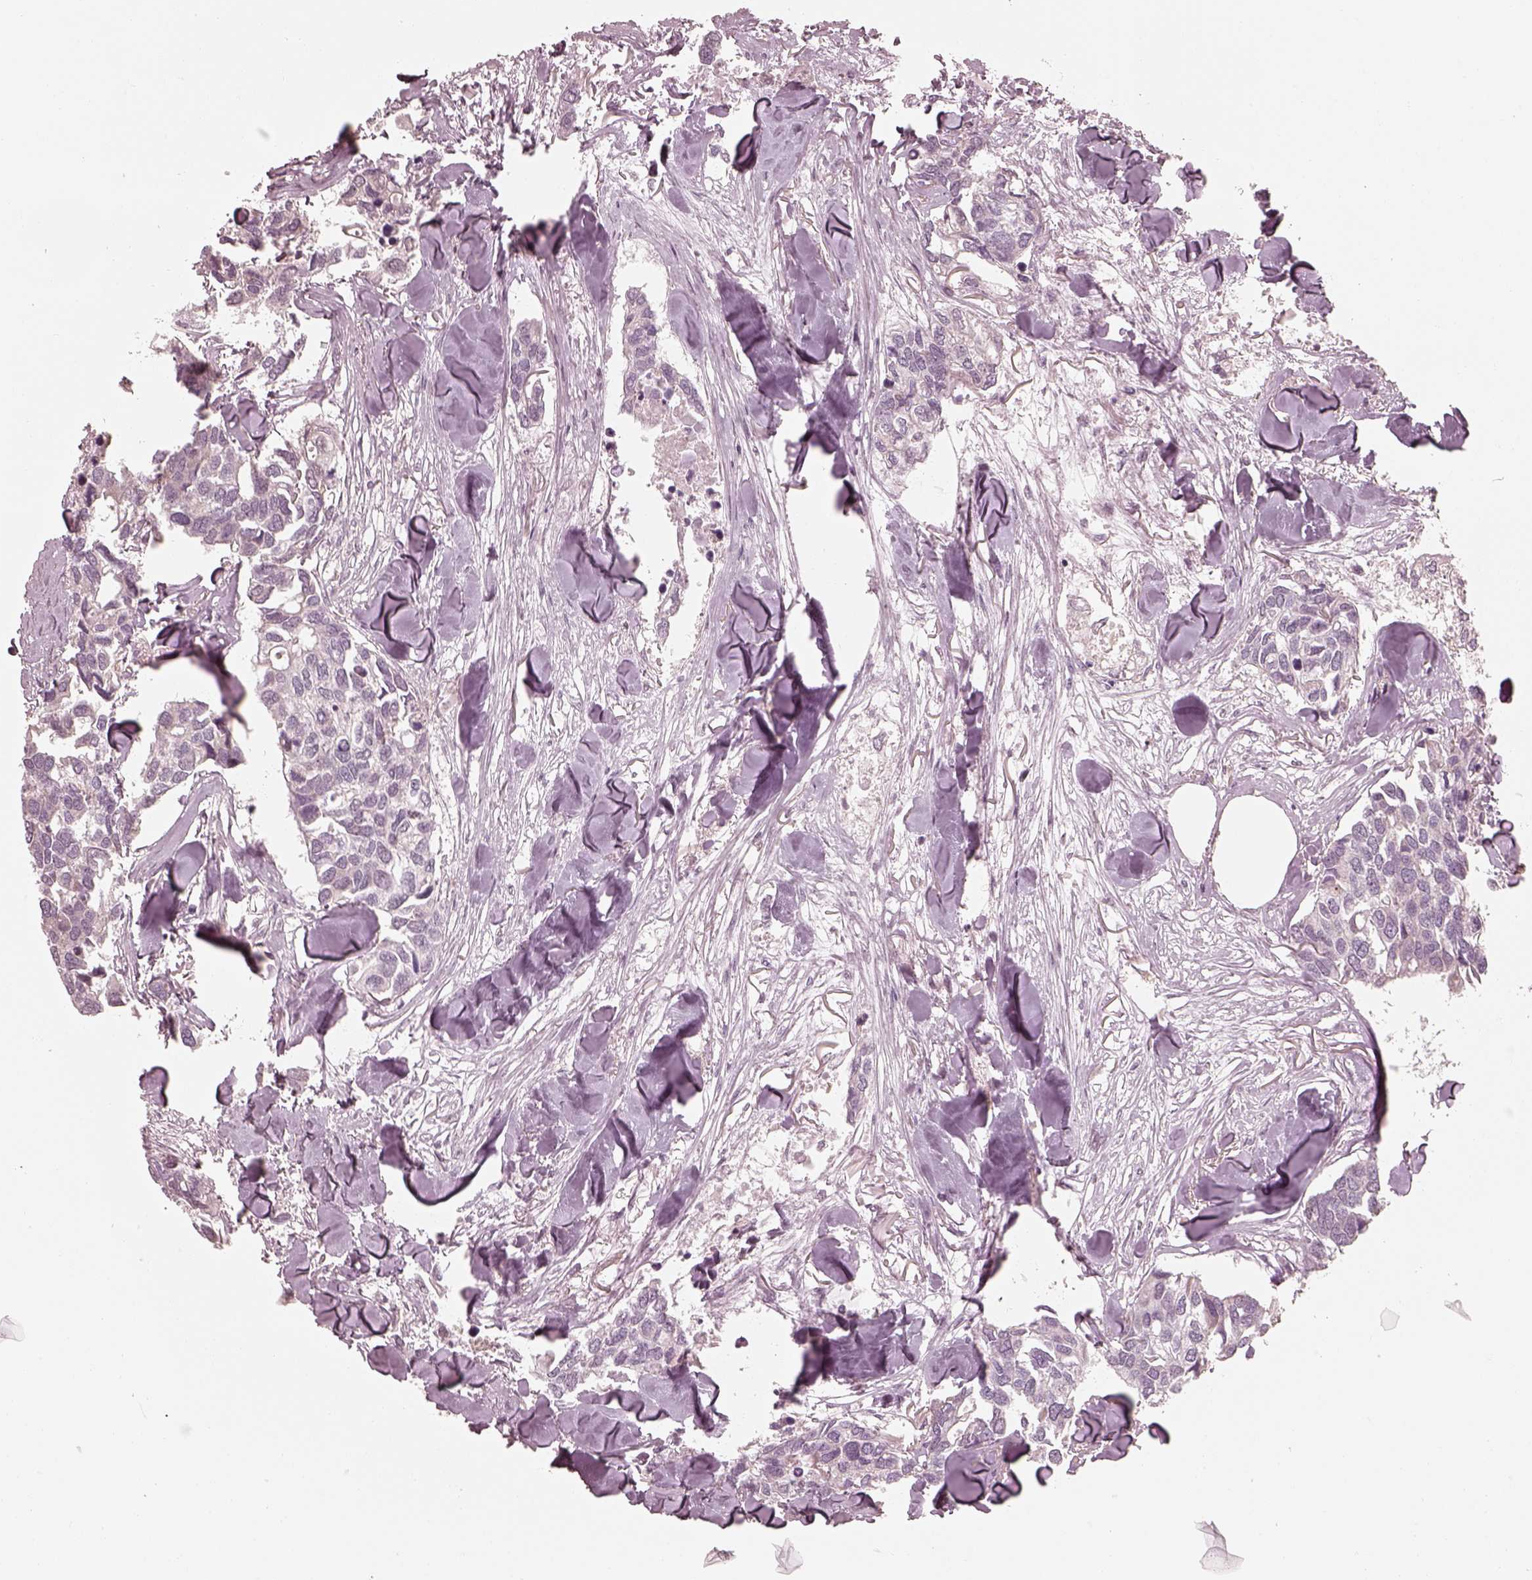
{"staining": {"intensity": "negative", "quantity": "none", "location": "none"}, "tissue": "breast cancer", "cell_type": "Tumor cells", "image_type": "cancer", "snomed": [{"axis": "morphology", "description": "Duct carcinoma"}, {"axis": "topography", "description": "Breast"}], "caption": "DAB (3,3'-diaminobenzidine) immunohistochemical staining of human breast cancer demonstrates no significant expression in tumor cells.", "gene": "IQCB1", "patient": {"sex": "female", "age": 83}}